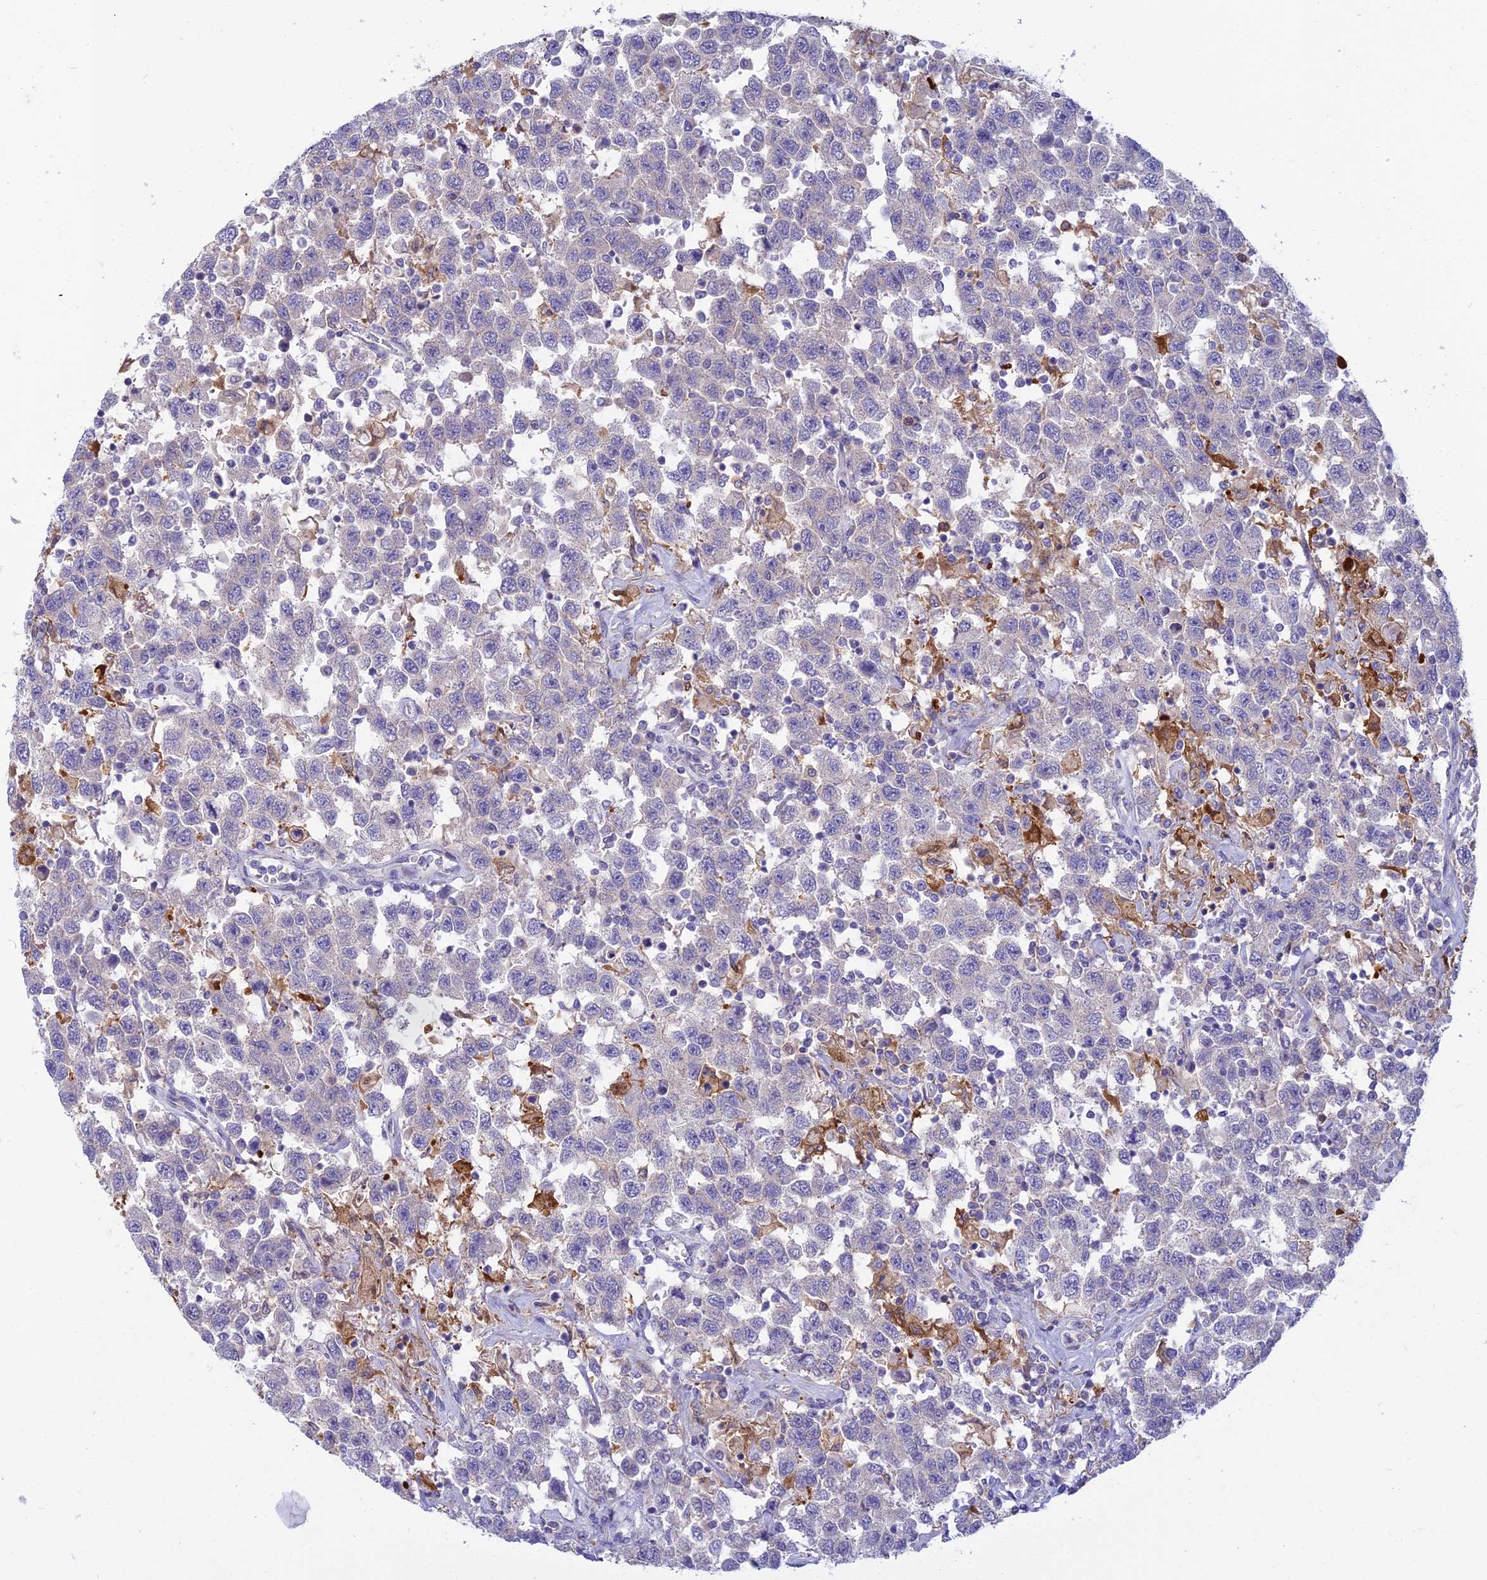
{"staining": {"intensity": "negative", "quantity": "none", "location": "none"}, "tissue": "testis cancer", "cell_type": "Tumor cells", "image_type": "cancer", "snomed": [{"axis": "morphology", "description": "Seminoma, NOS"}, {"axis": "topography", "description": "Testis"}], "caption": "There is no significant staining in tumor cells of seminoma (testis).", "gene": "DUS2", "patient": {"sex": "male", "age": 41}}